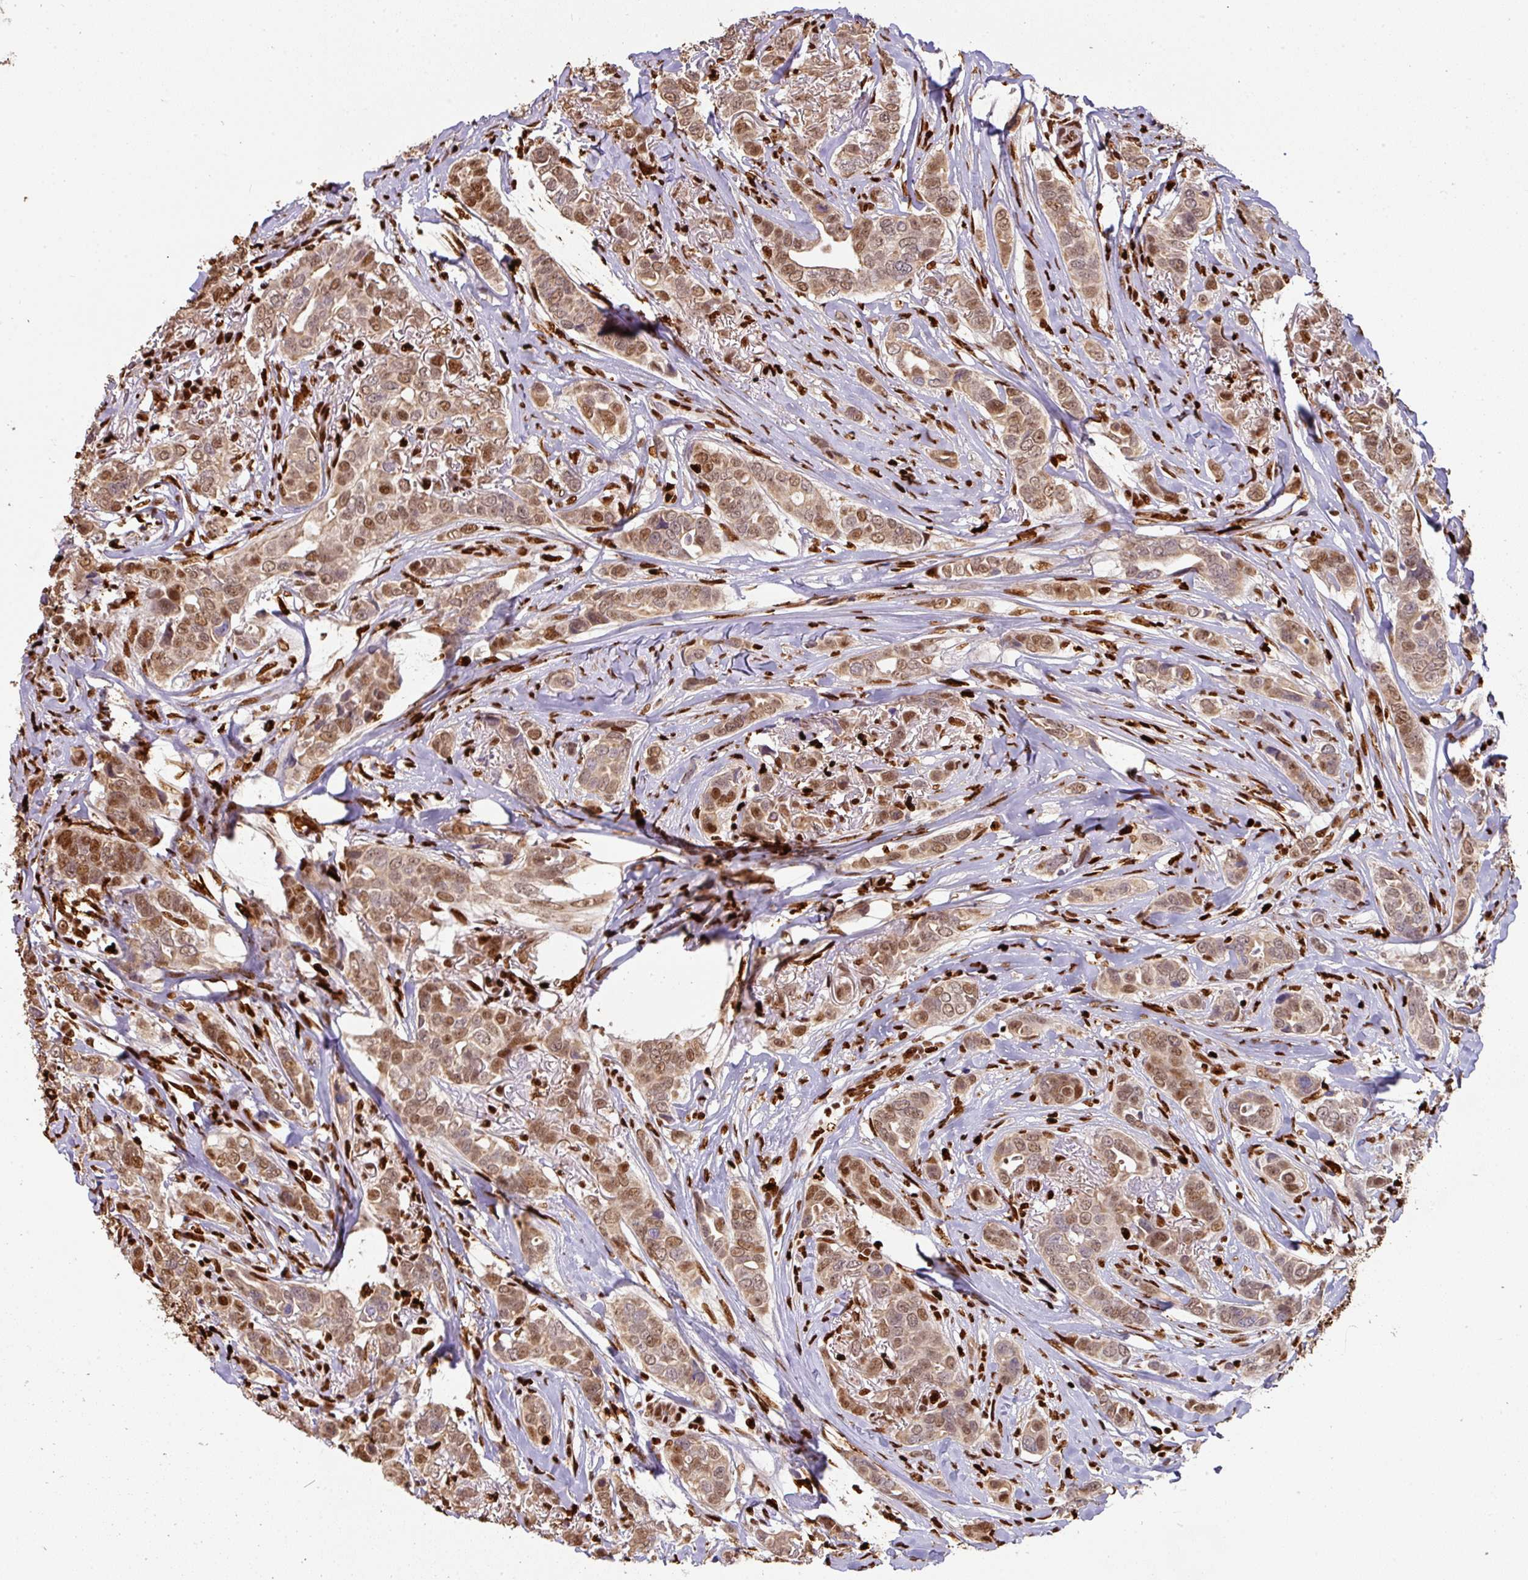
{"staining": {"intensity": "moderate", "quantity": ">75%", "location": "nuclear"}, "tissue": "breast cancer", "cell_type": "Tumor cells", "image_type": "cancer", "snomed": [{"axis": "morphology", "description": "Lobular carcinoma"}, {"axis": "topography", "description": "Breast"}], "caption": "Immunohistochemical staining of human breast cancer shows moderate nuclear protein positivity in approximately >75% of tumor cells. The staining is performed using DAB brown chromogen to label protein expression. The nuclei are counter-stained blue using hematoxylin.", "gene": "SAMHD1", "patient": {"sex": "female", "age": 51}}